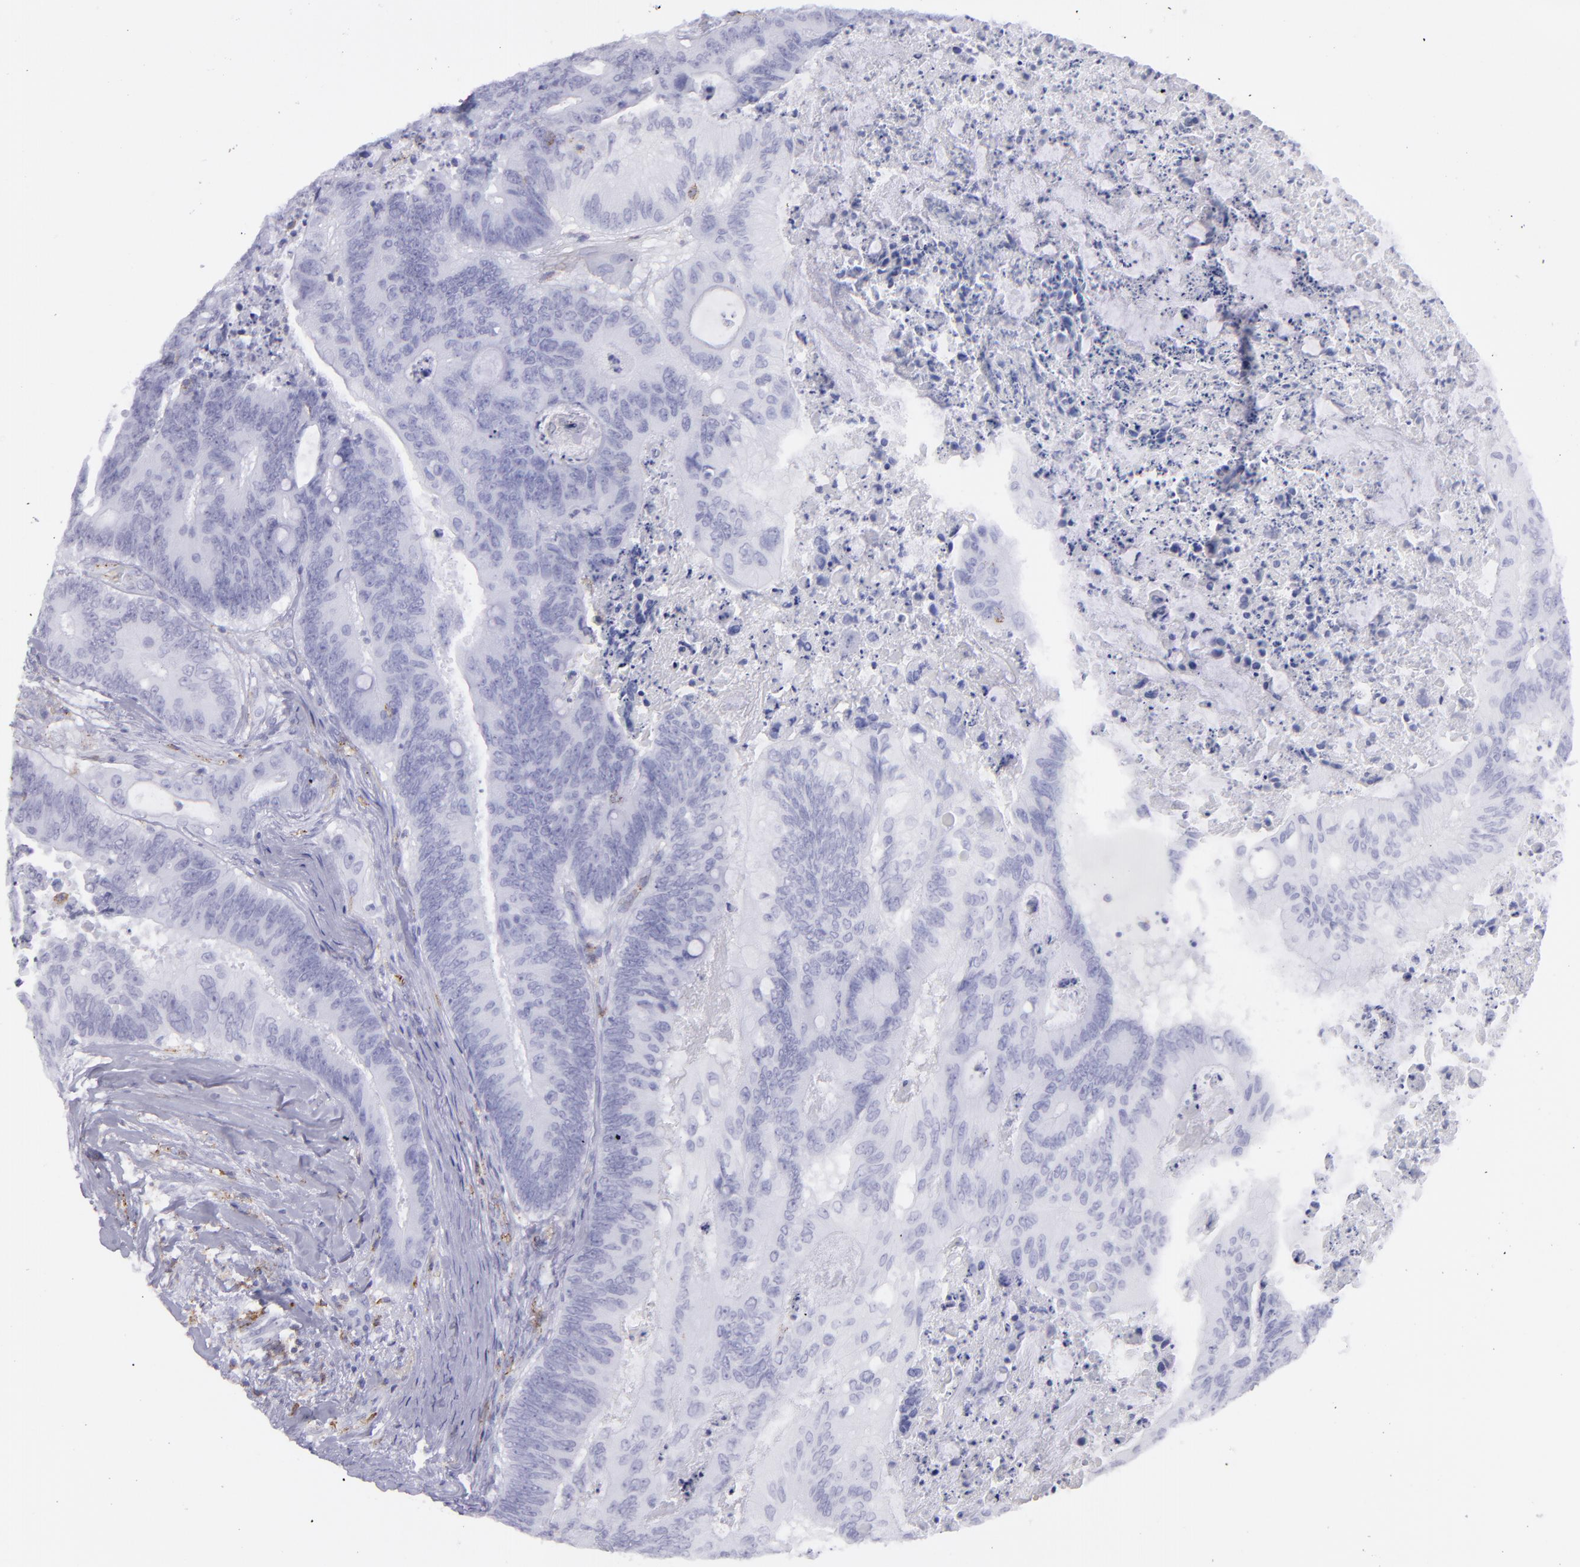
{"staining": {"intensity": "negative", "quantity": "none", "location": "none"}, "tissue": "colorectal cancer", "cell_type": "Tumor cells", "image_type": "cancer", "snomed": [{"axis": "morphology", "description": "Adenocarcinoma, NOS"}, {"axis": "topography", "description": "Colon"}], "caption": "Histopathology image shows no significant protein staining in tumor cells of colorectal adenocarcinoma.", "gene": "SELPLG", "patient": {"sex": "male", "age": 65}}